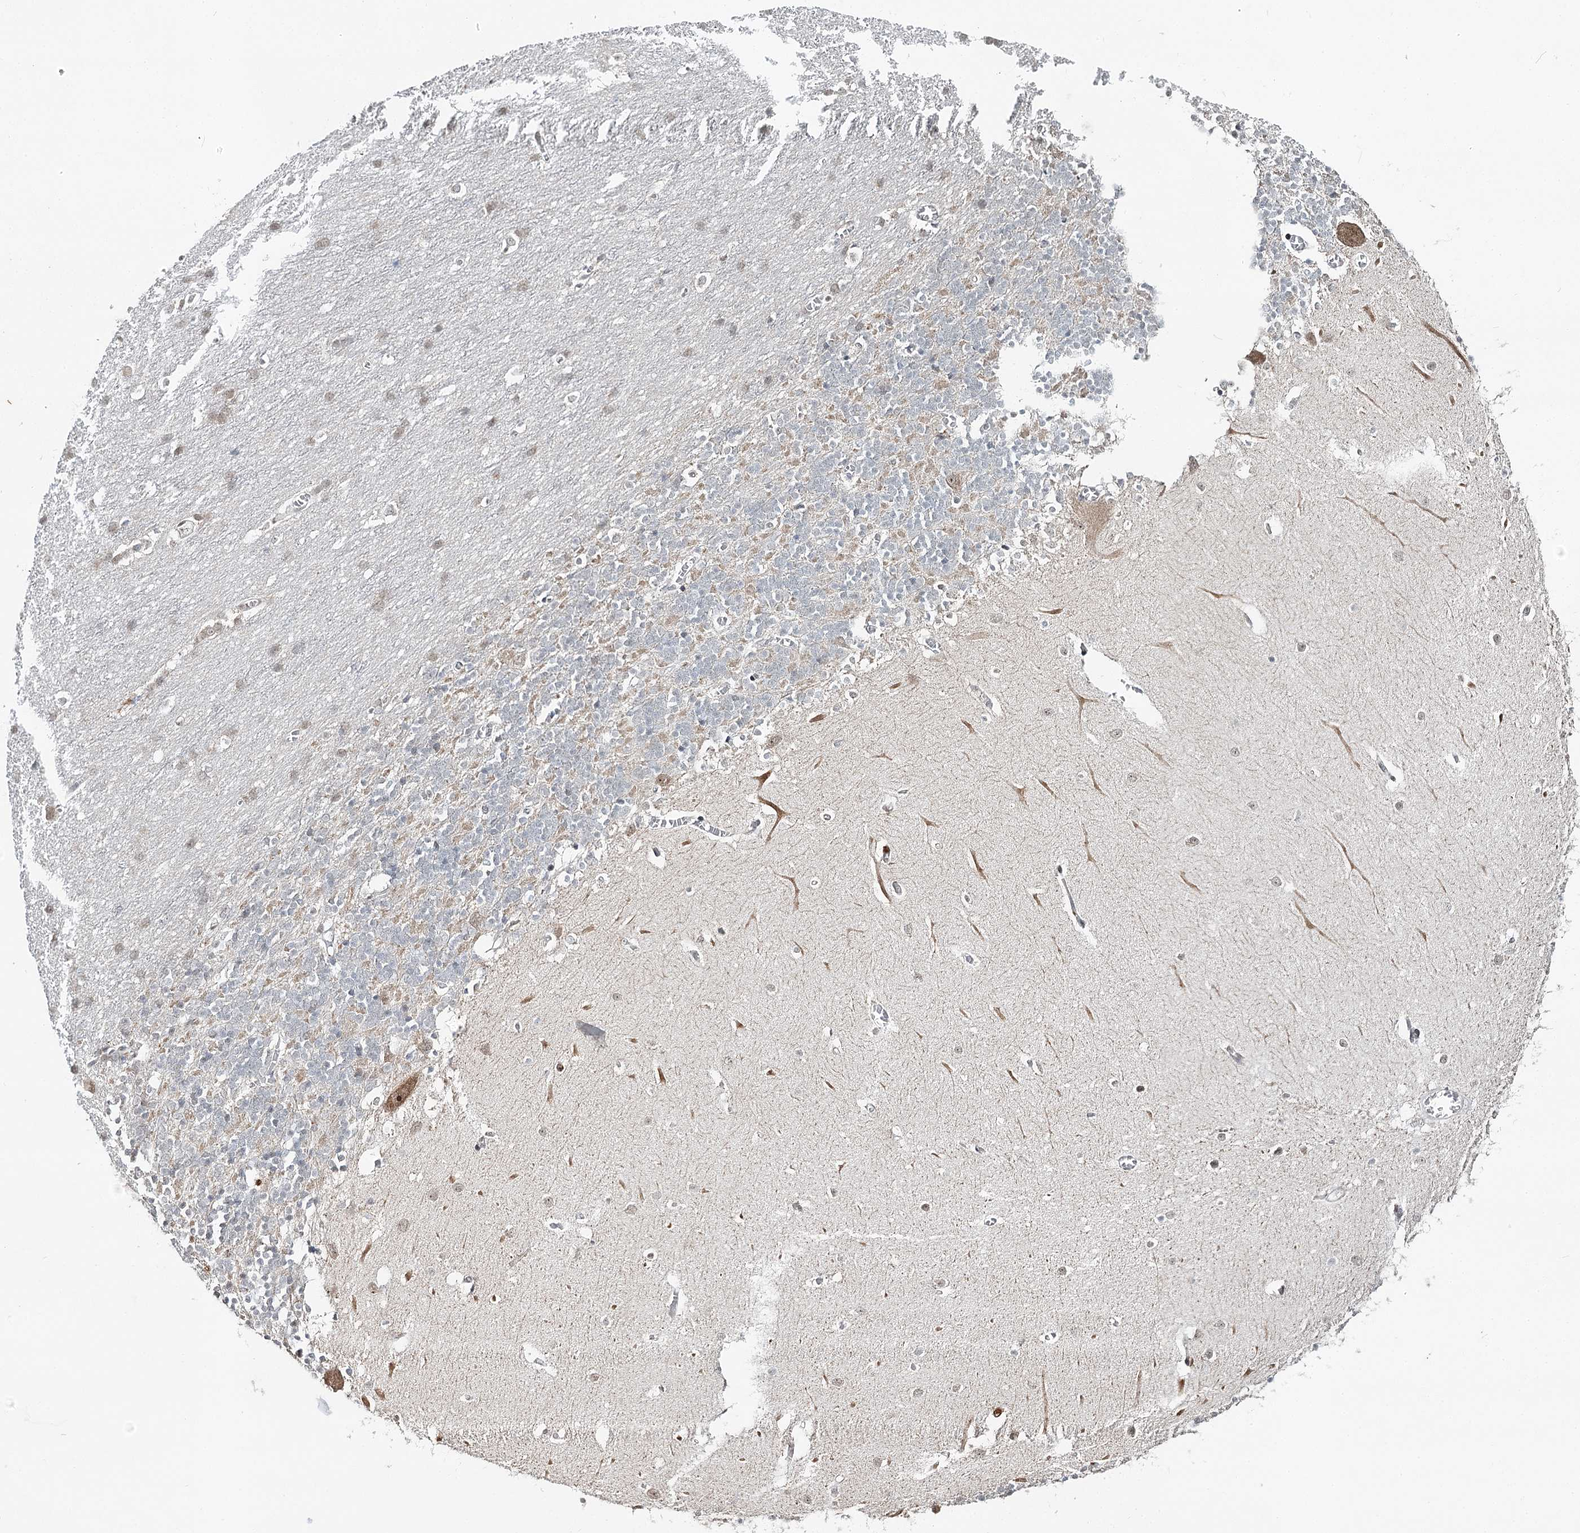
{"staining": {"intensity": "weak", "quantity": "<25%", "location": "cytoplasmic/membranous"}, "tissue": "cerebellum", "cell_type": "Cells in granular layer", "image_type": "normal", "snomed": [{"axis": "morphology", "description": "Normal tissue, NOS"}, {"axis": "topography", "description": "Cerebellum"}], "caption": "Cells in granular layer are negative for brown protein staining in normal cerebellum. The staining was performed using DAB to visualize the protein expression in brown, while the nuclei were stained in blue with hematoxylin (Magnification: 20x).", "gene": "ATAD1", "patient": {"sex": "male", "age": 37}}